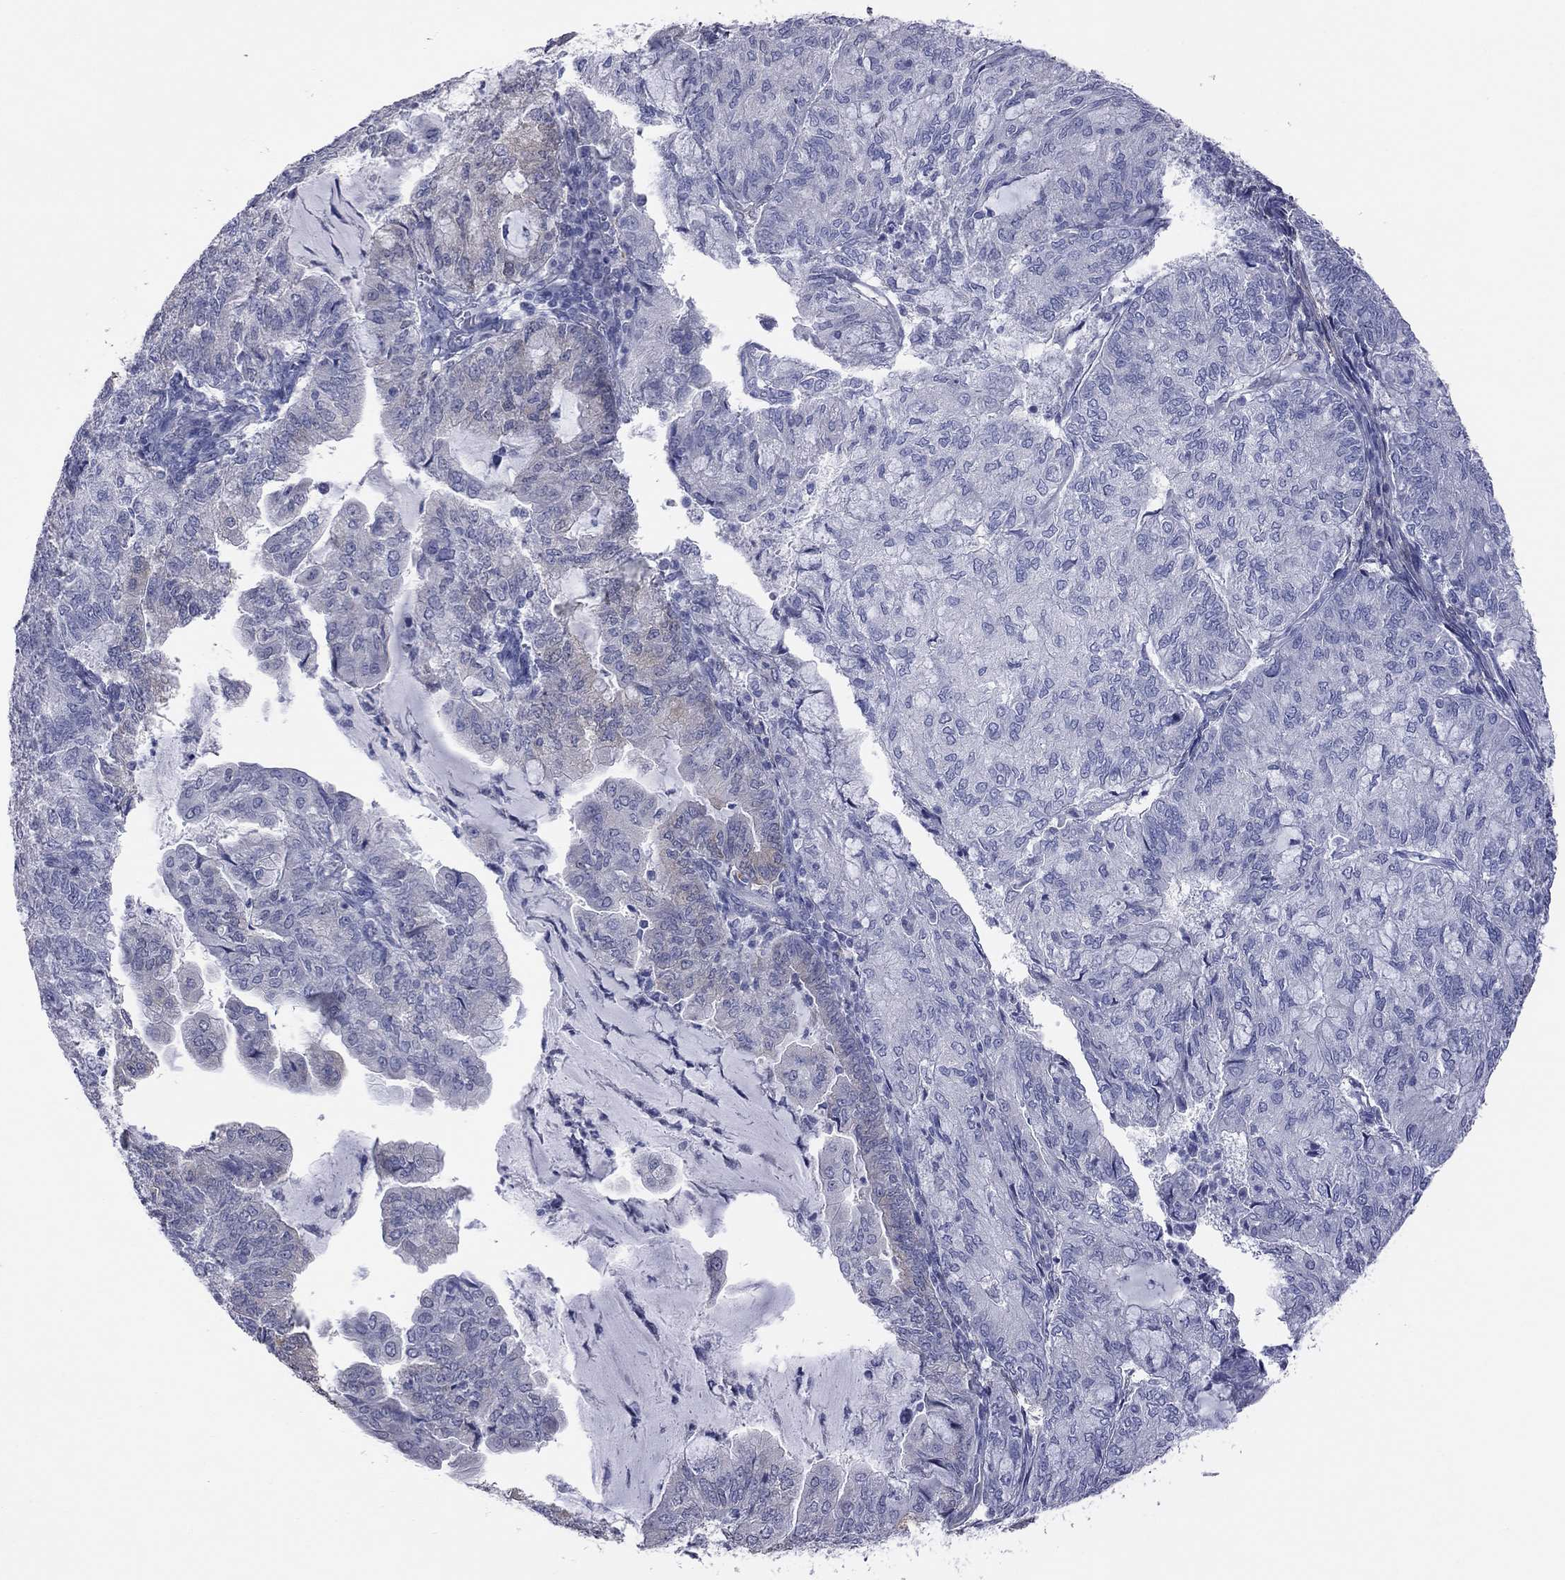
{"staining": {"intensity": "negative", "quantity": "none", "location": "none"}, "tissue": "endometrial cancer", "cell_type": "Tumor cells", "image_type": "cancer", "snomed": [{"axis": "morphology", "description": "Adenocarcinoma, NOS"}, {"axis": "topography", "description": "Endometrium"}], "caption": "Human endometrial cancer stained for a protein using immunohistochemistry displays no expression in tumor cells.", "gene": "HYLS1", "patient": {"sex": "female", "age": 82}}